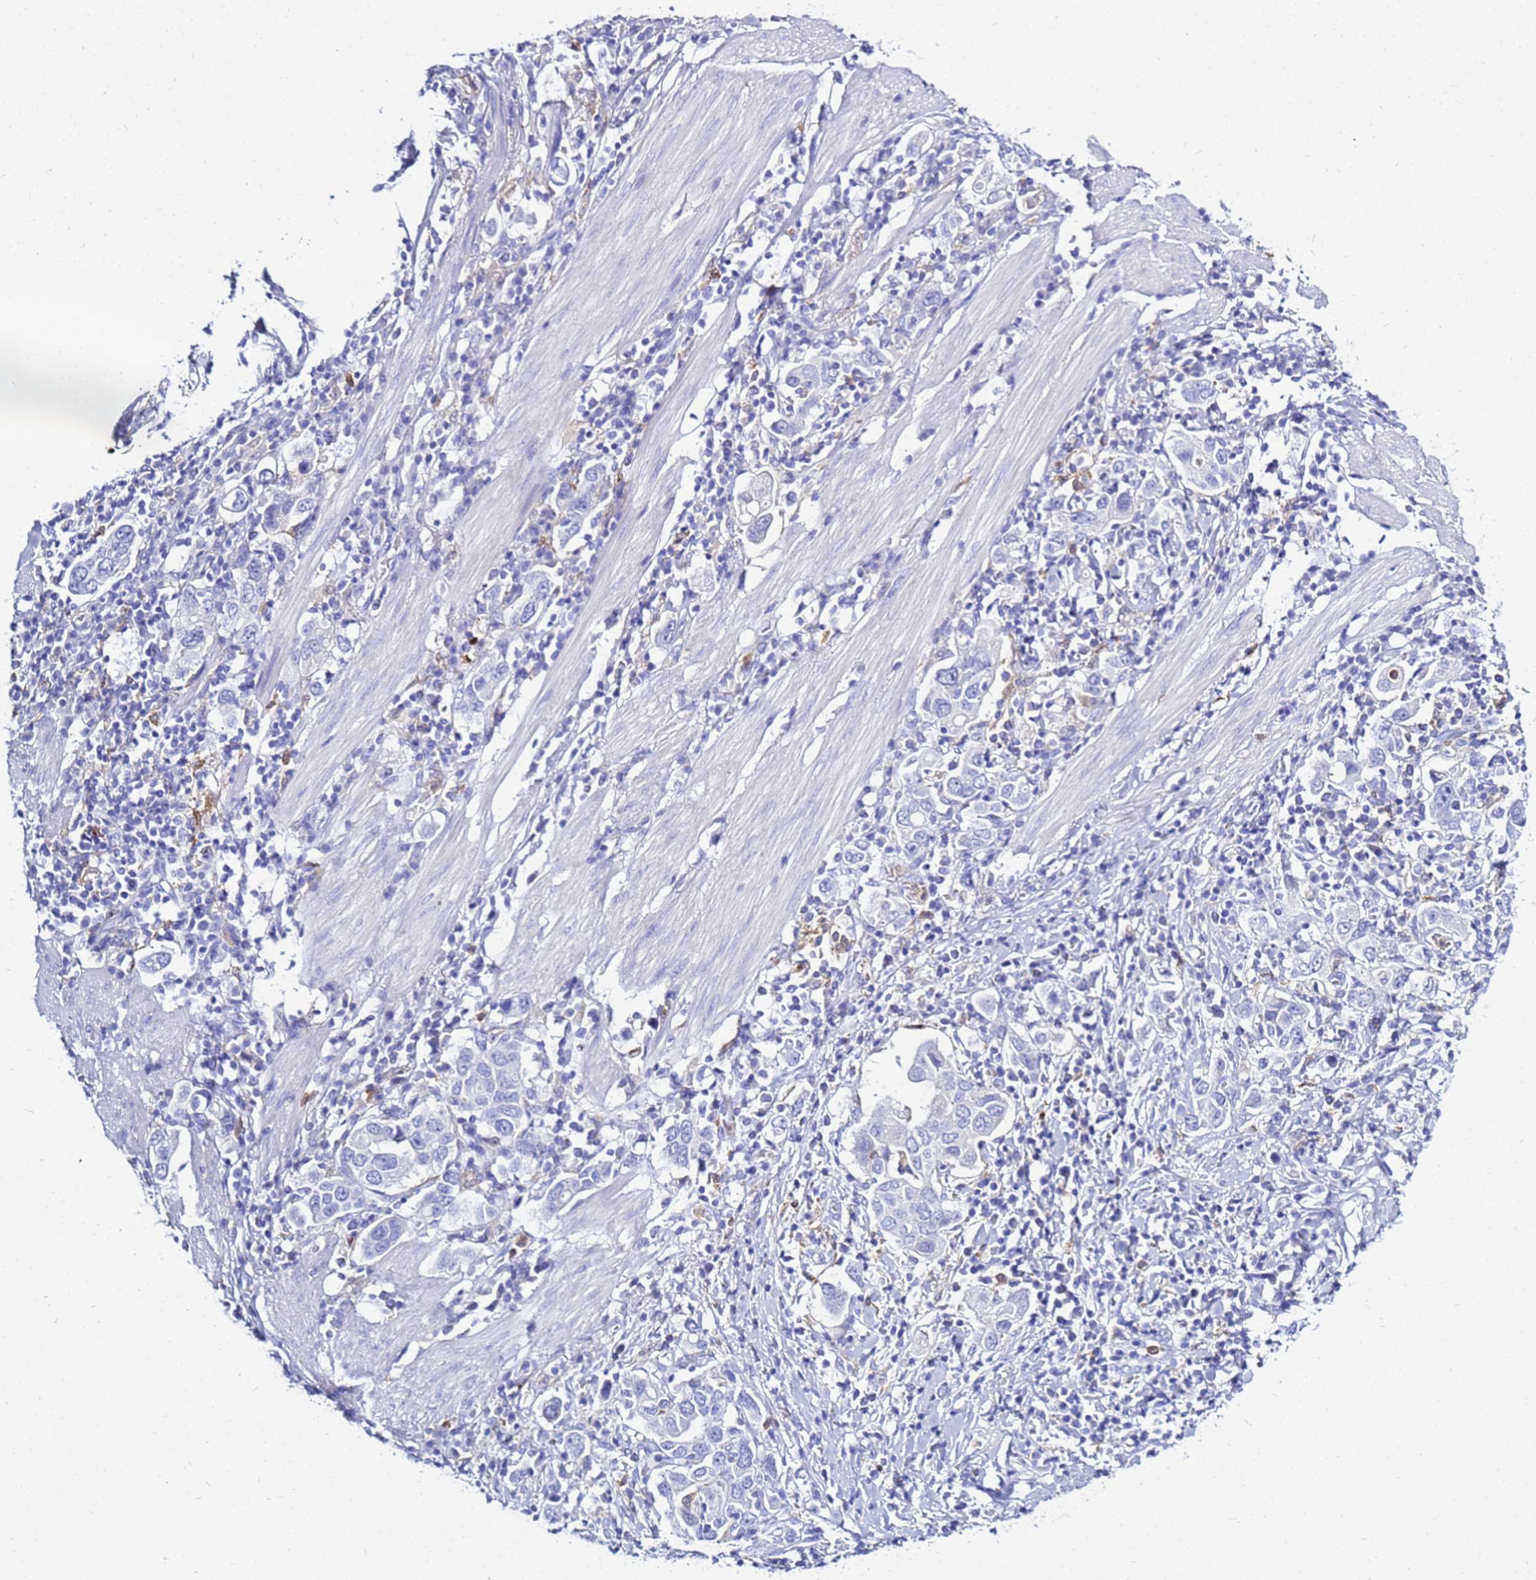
{"staining": {"intensity": "negative", "quantity": "none", "location": "none"}, "tissue": "stomach cancer", "cell_type": "Tumor cells", "image_type": "cancer", "snomed": [{"axis": "morphology", "description": "Adenocarcinoma, NOS"}, {"axis": "topography", "description": "Stomach, upper"}], "caption": "Protein analysis of stomach cancer (adenocarcinoma) demonstrates no significant staining in tumor cells.", "gene": "CSTA", "patient": {"sex": "male", "age": 62}}